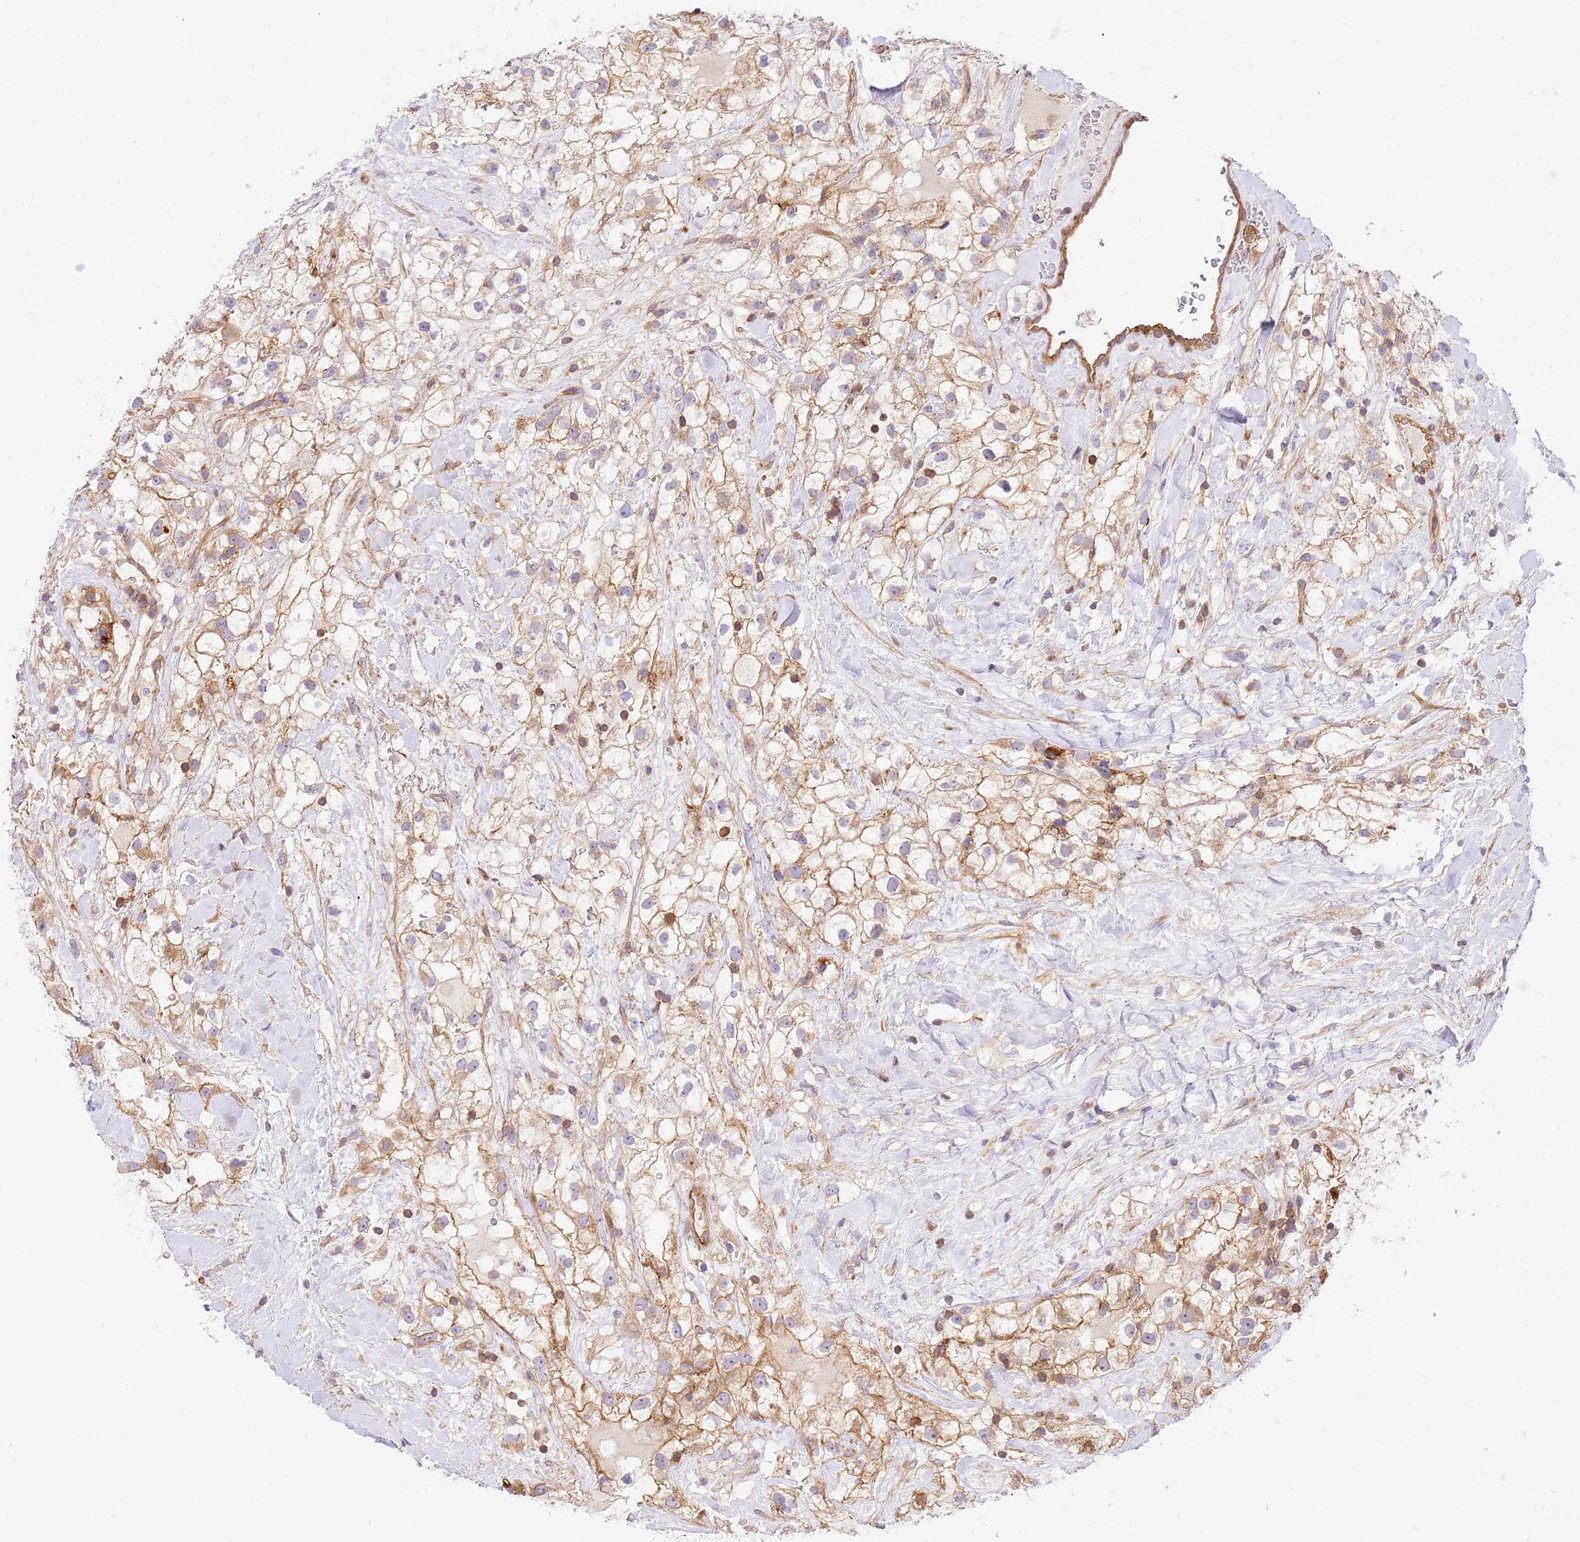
{"staining": {"intensity": "weak", "quantity": ">75%", "location": "cytoplasmic/membranous"}, "tissue": "renal cancer", "cell_type": "Tumor cells", "image_type": "cancer", "snomed": [{"axis": "morphology", "description": "Adenocarcinoma, NOS"}, {"axis": "topography", "description": "Kidney"}], "caption": "A brown stain labels weak cytoplasmic/membranous staining of a protein in human renal cancer tumor cells.", "gene": "EFCAB8", "patient": {"sex": "male", "age": 59}}